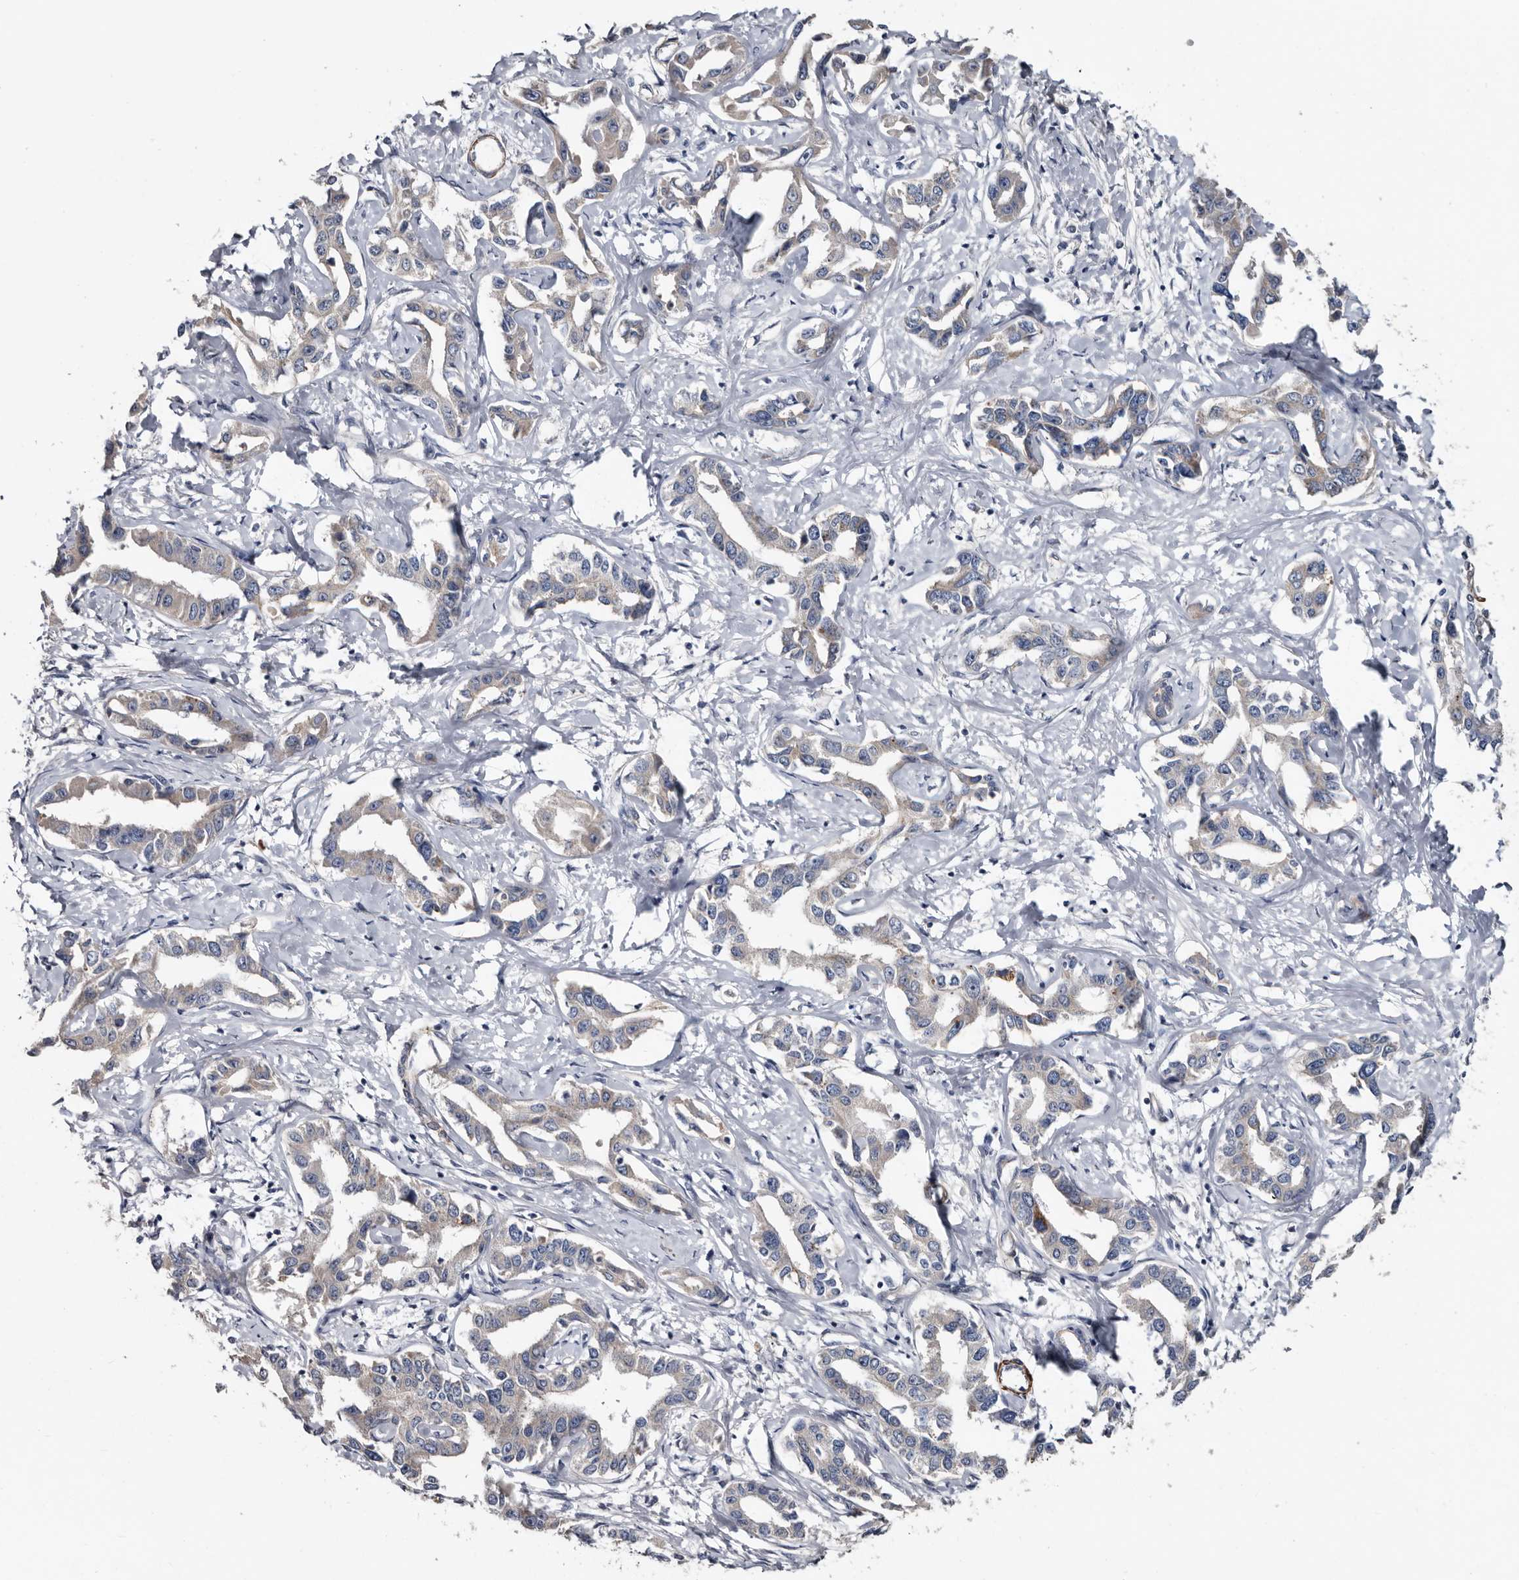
{"staining": {"intensity": "negative", "quantity": "none", "location": "none"}, "tissue": "liver cancer", "cell_type": "Tumor cells", "image_type": "cancer", "snomed": [{"axis": "morphology", "description": "Cholangiocarcinoma"}, {"axis": "topography", "description": "Liver"}], "caption": "Cholangiocarcinoma (liver) was stained to show a protein in brown. There is no significant positivity in tumor cells.", "gene": "IARS1", "patient": {"sex": "male", "age": 59}}